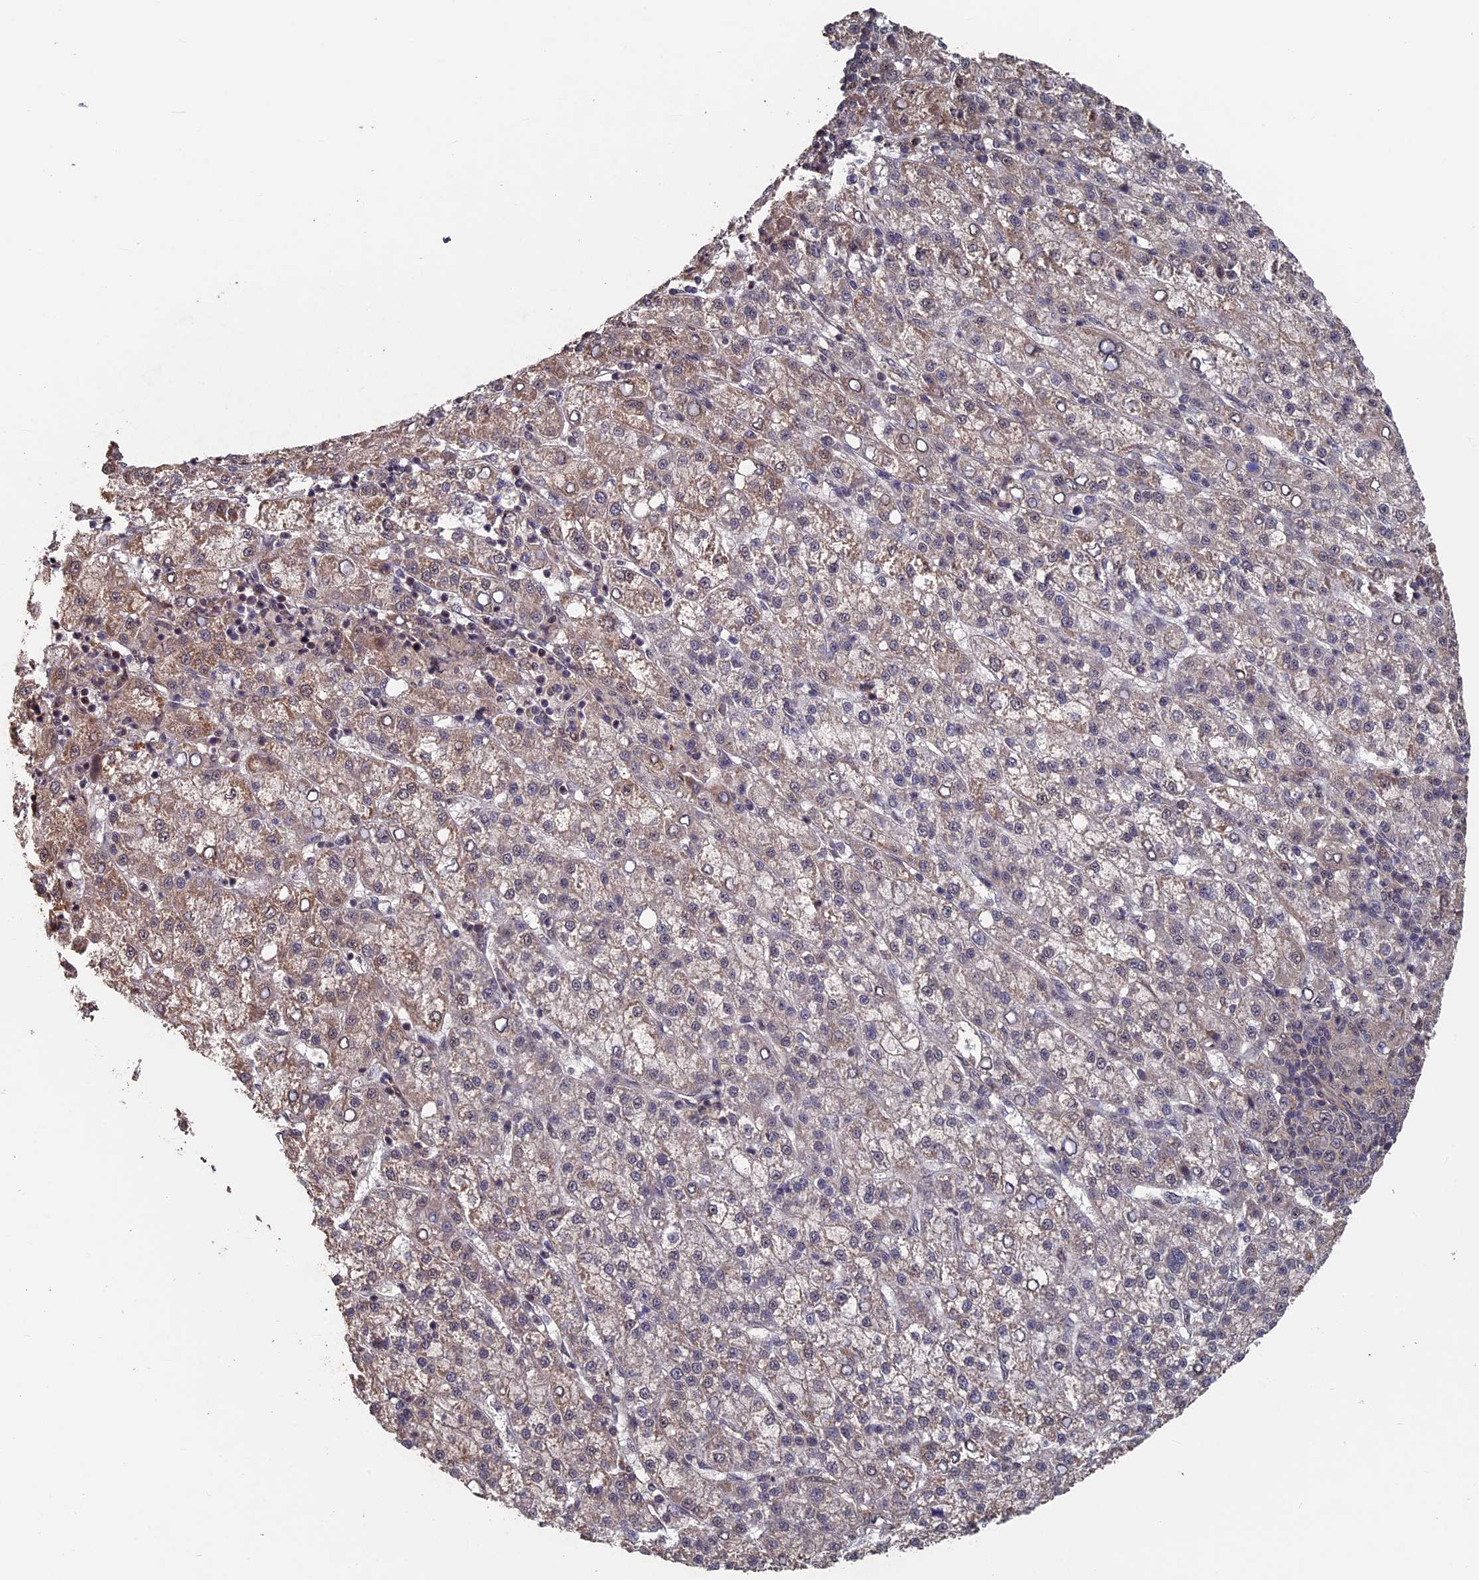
{"staining": {"intensity": "moderate", "quantity": "25%-75%", "location": "cytoplasmic/membranous,nuclear"}, "tissue": "liver cancer", "cell_type": "Tumor cells", "image_type": "cancer", "snomed": [{"axis": "morphology", "description": "Carcinoma, Hepatocellular, NOS"}, {"axis": "topography", "description": "Liver"}], "caption": "Liver hepatocellular carcinoma stained for a protein reveals moderate cytoplasmic/membranous and nuclear positivity in tumor cells.", "gene": "KIAA1328", "patient": {"sex": "female", "age": 58}}